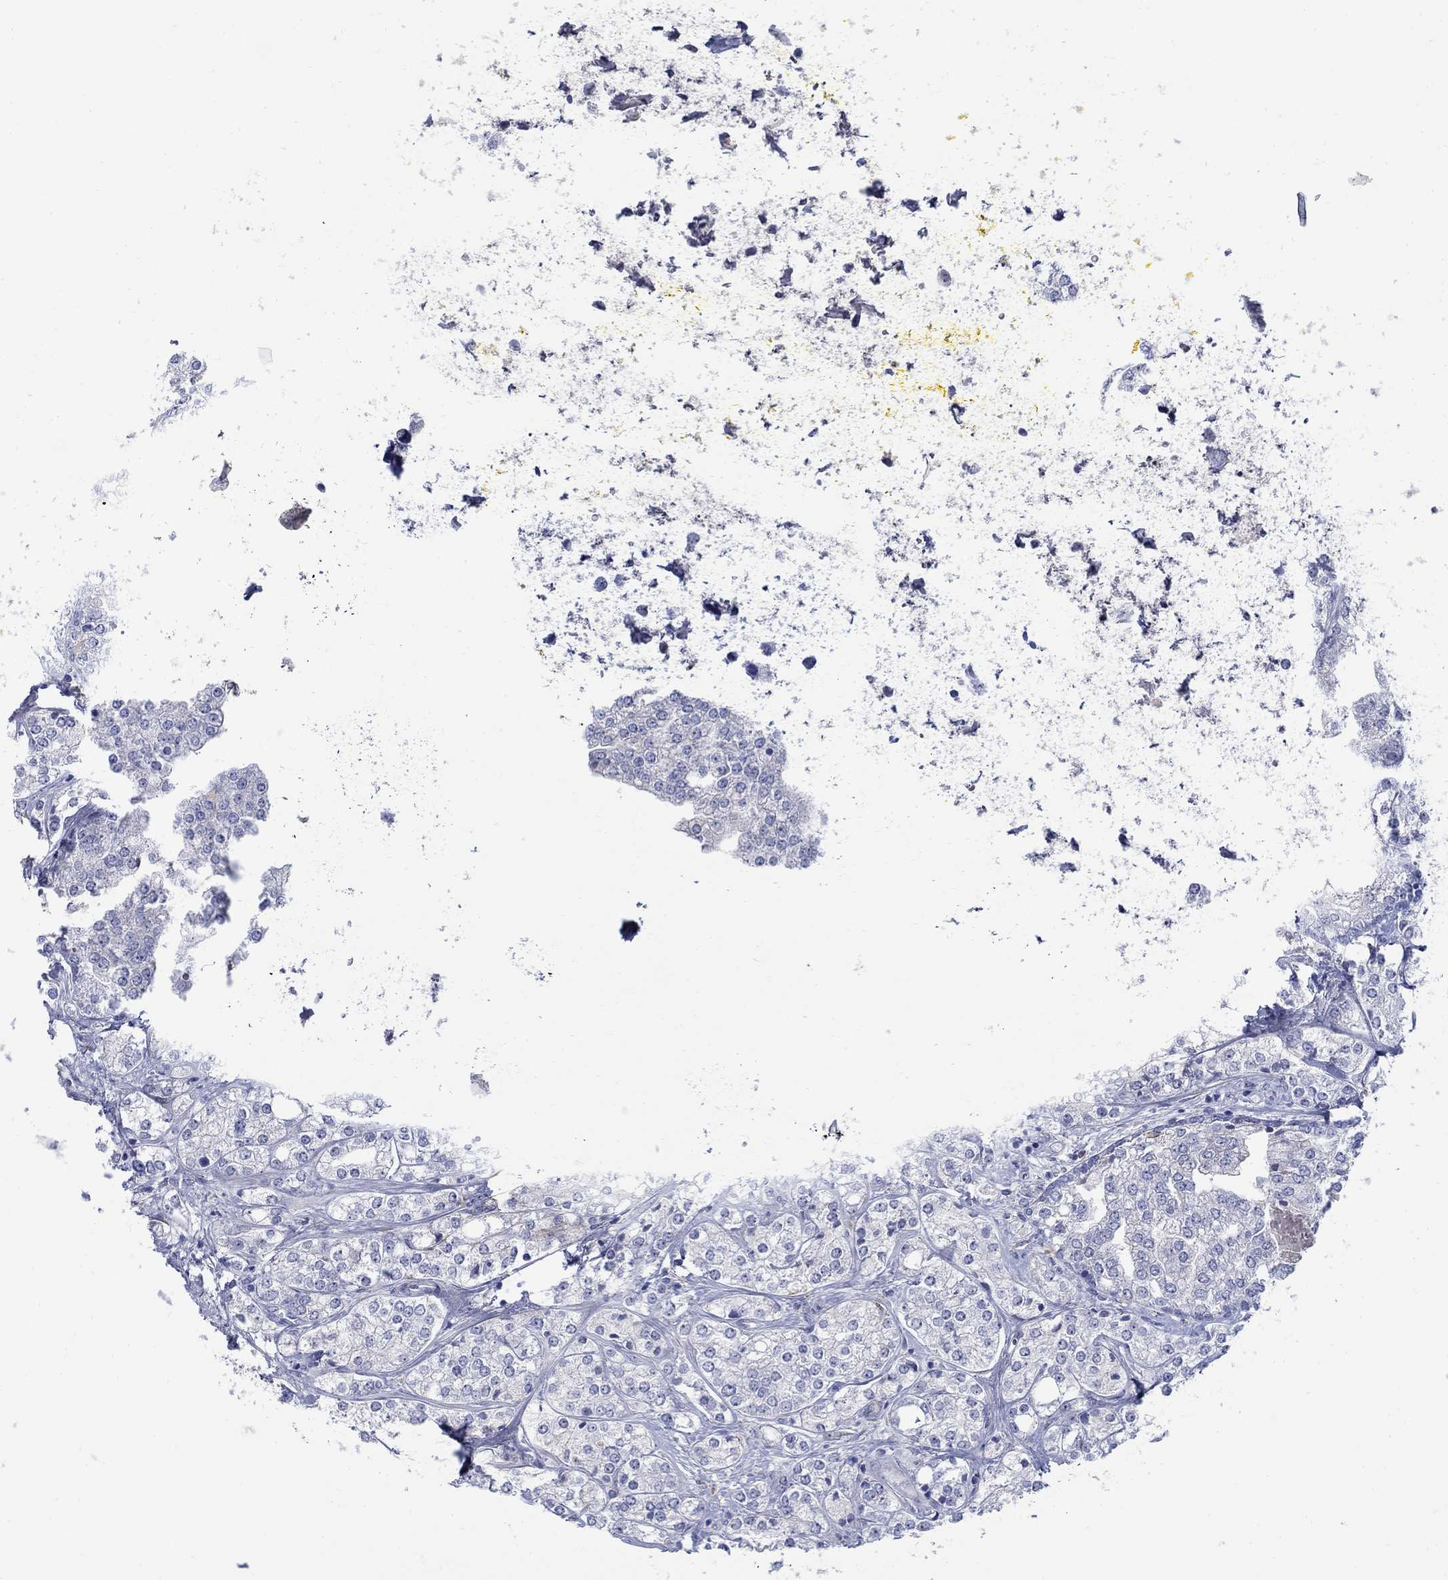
{"staining": {"intensity": "negative", "quantity": "none", "location": "none"}, "tissue": "prostate cancer", "cell_type": "Tumor cells", "image_type": "cancer", "snomed": [{"axis": "morphology", "description": "Adenocarcinoma, NOS"}, {"axis": "topography", "description": "Prostate and seminal vesicle, NOS"}, {"axis": "topography", "description": "Prostate"}], "caption": "IHC of prostate adenocarcinoma displays no positivity in tumor cells.", "gene": "REEP2", "patient": {"sex": "male", "age": 62}}